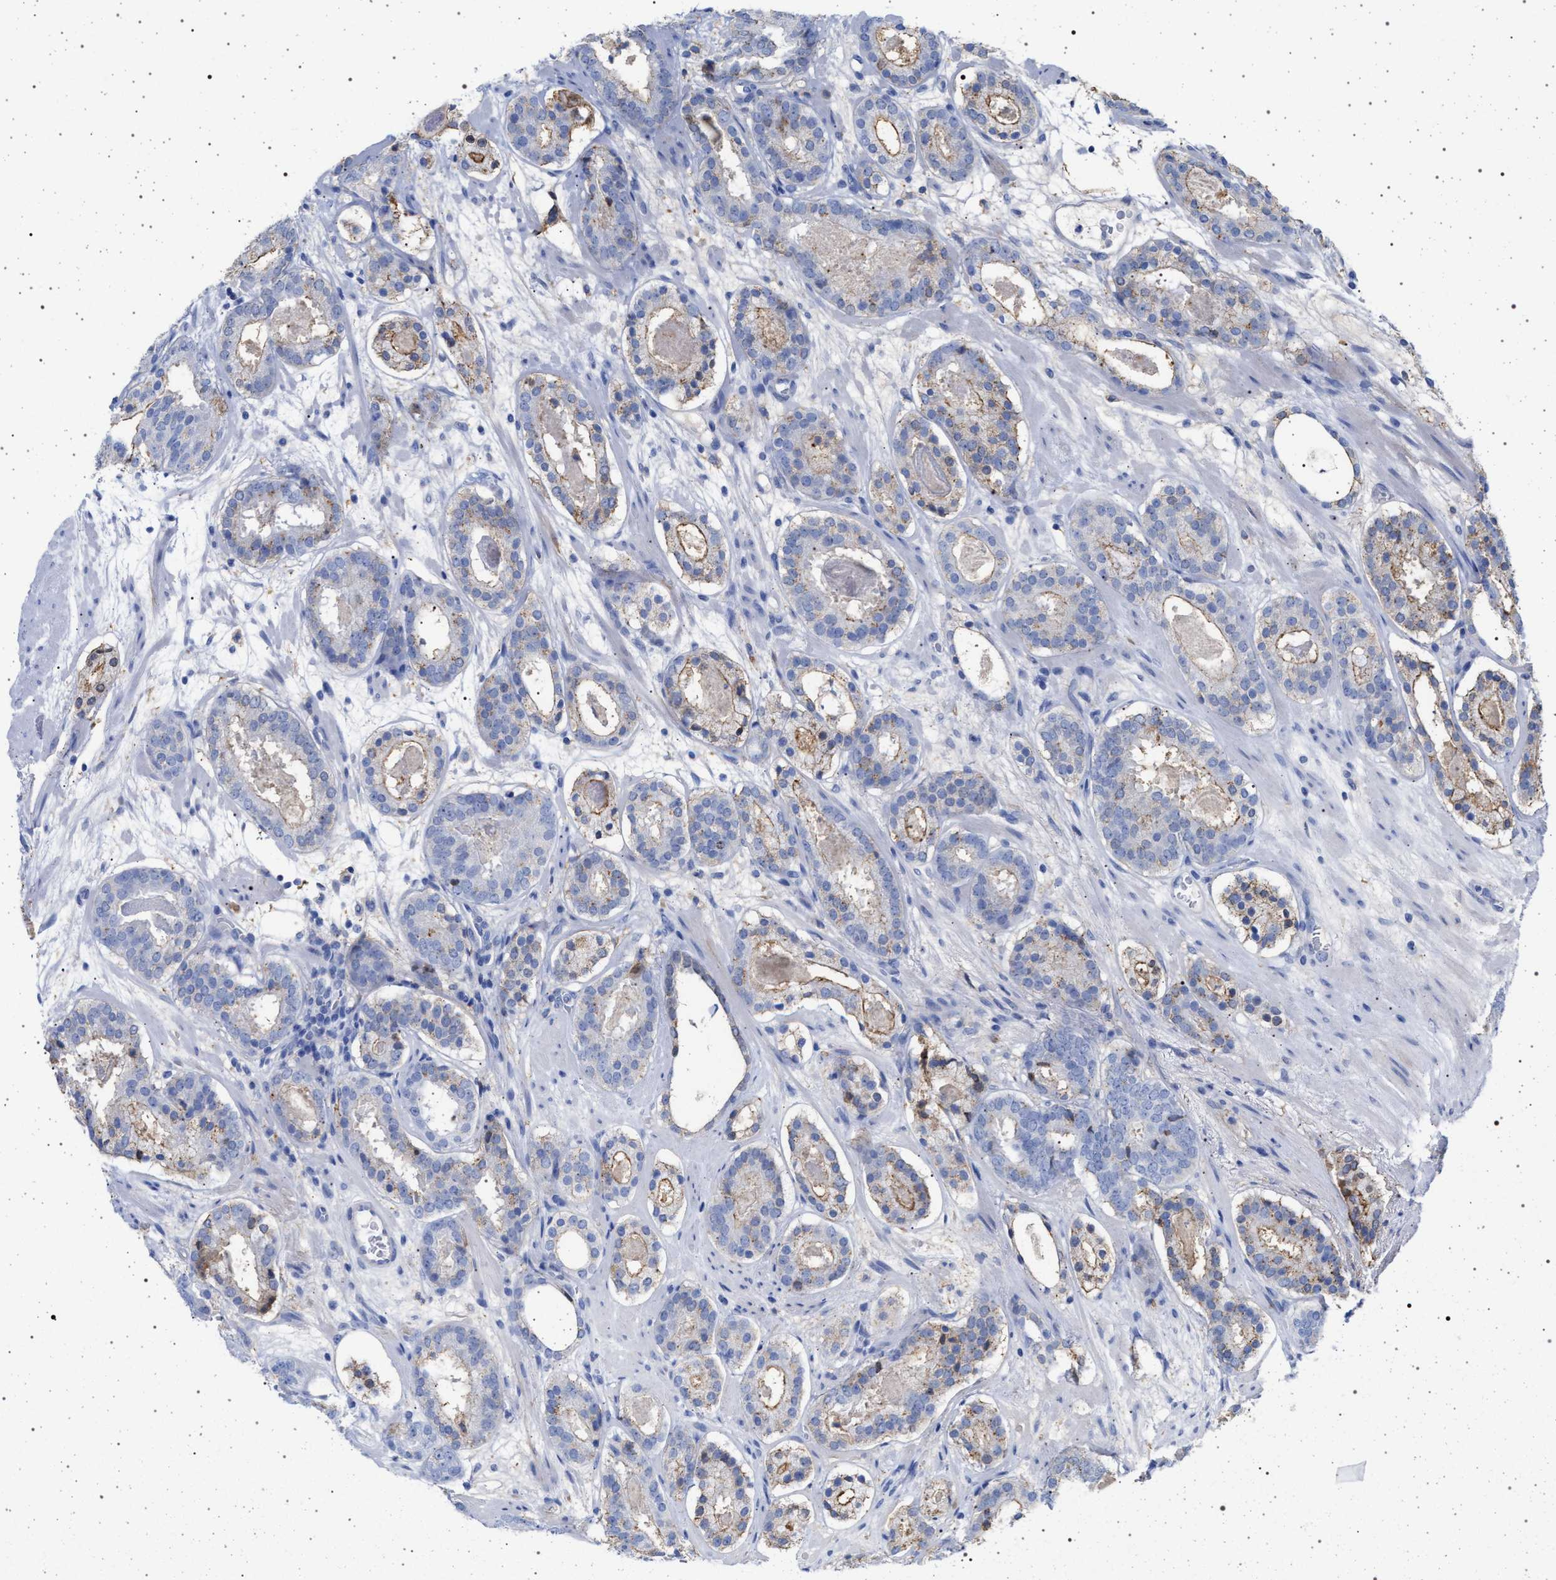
{"staining": {"intensity": "weak", "quantity": "<25%", "location": "cytoplasmic/membranous"}, "tissue": "prostate cancer", "cell_type": "Tumor cells", "image_type": "cancer", "snomed": [{"axis": "morphology", "description": "Adenocarcinoma, Low grade"}, {"axis": "topography", "description": "Prostate"}], "caption": "An image of human prostate low-grade adenocarcinoma is negative for staining in tumor cells. (Stains: DAB (3,3'-diaminobenzidine) IHC with hematoxylin counter stain, Microscopy: brightfield microscopy at high magnification).", "gene": "PLG", "patient": {"sex": "male", "age": 69}}